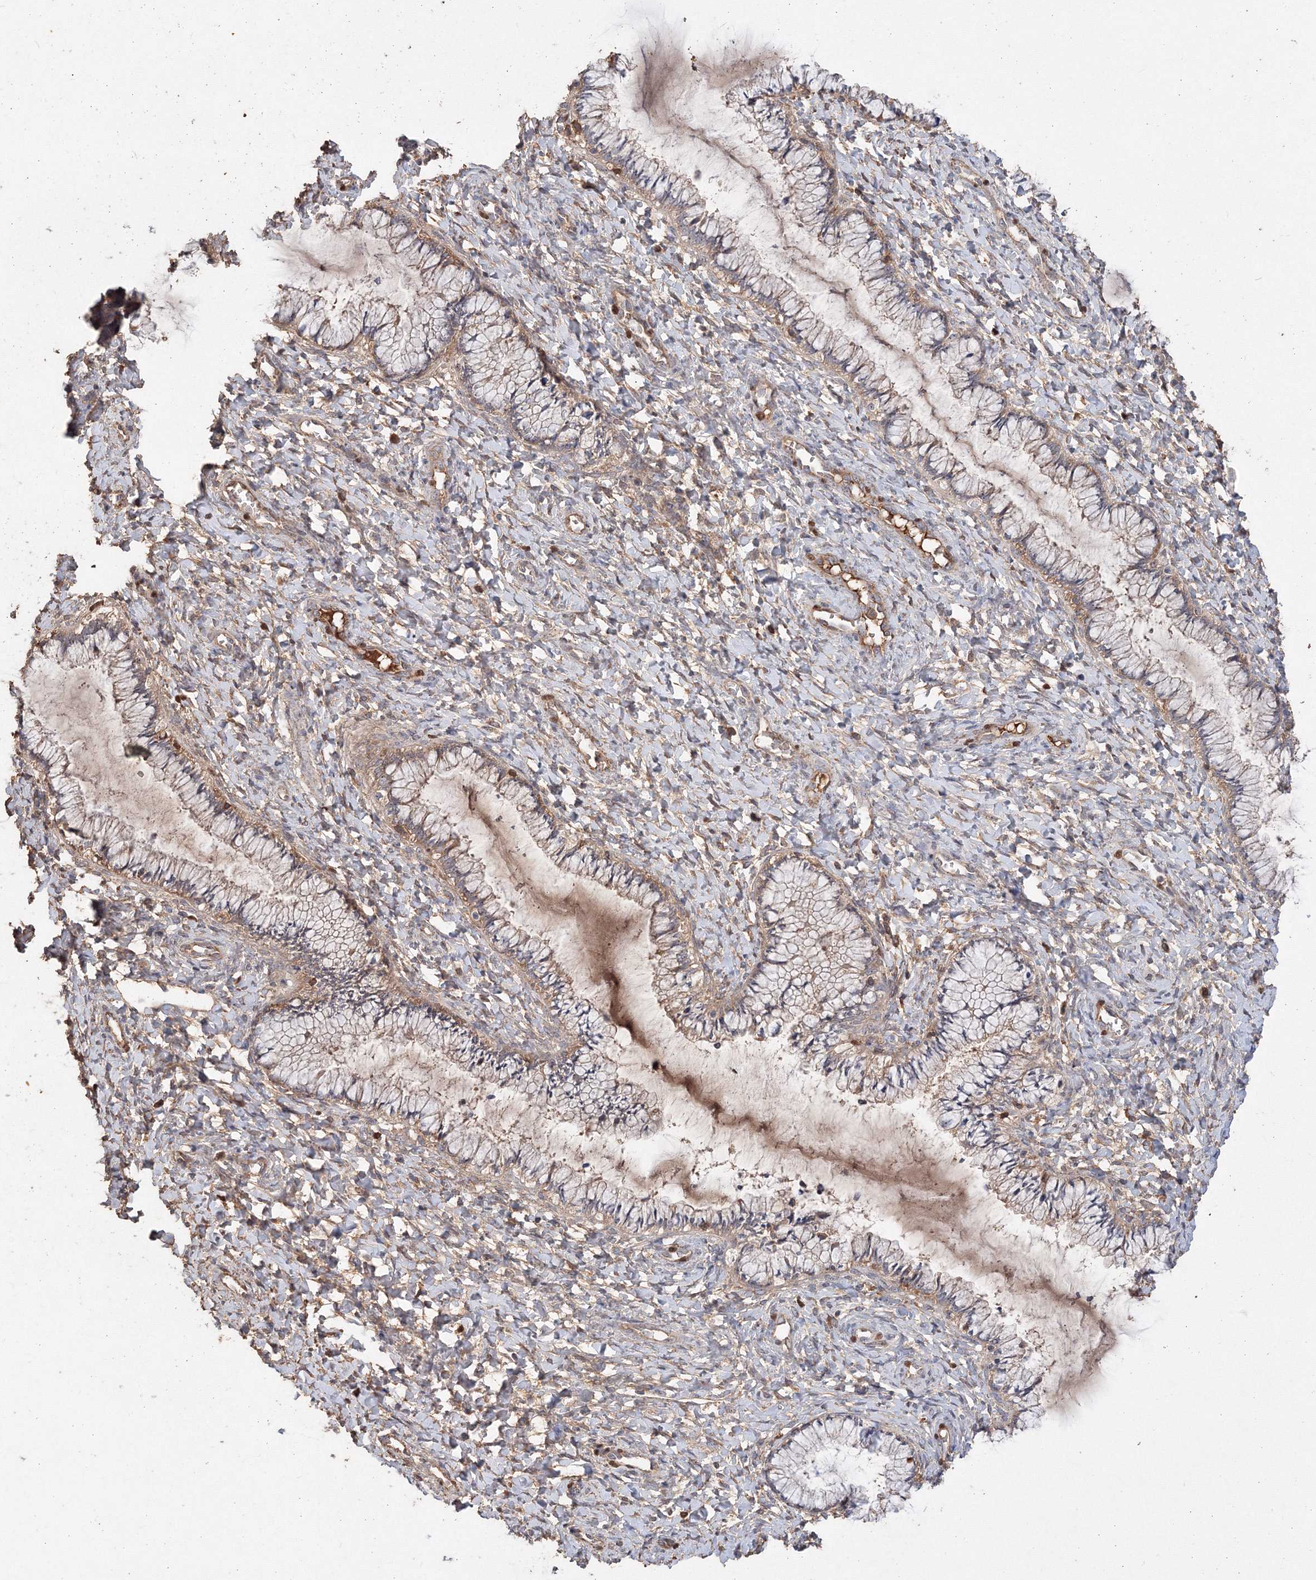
{"staining": {"intensity": "weak", "quantity": "<25%", "location": "cytoplasmic/membranous"}, "tissue": "cervix", "cell_type": "Glandular cells", "image_type": "normal", "snomed": [{"axis": "morphology", "description": "Normal tissue, NOS"}, {"axis": "morphology", "description": "Adenocarcinoma, NOS"}, {"axis": "topography", "description": "Cervix"}], "caption": "High power microscopy histopathology image of an immunohistochemistry micrograph of unremarkable cervix, revealing no significant expression in glandular cells. (DAB immunohistochemistry visualized using brightfield microscopy, high magnification).", "gene": "GRINA", "patient": {"sex": "female", "age": 29}}